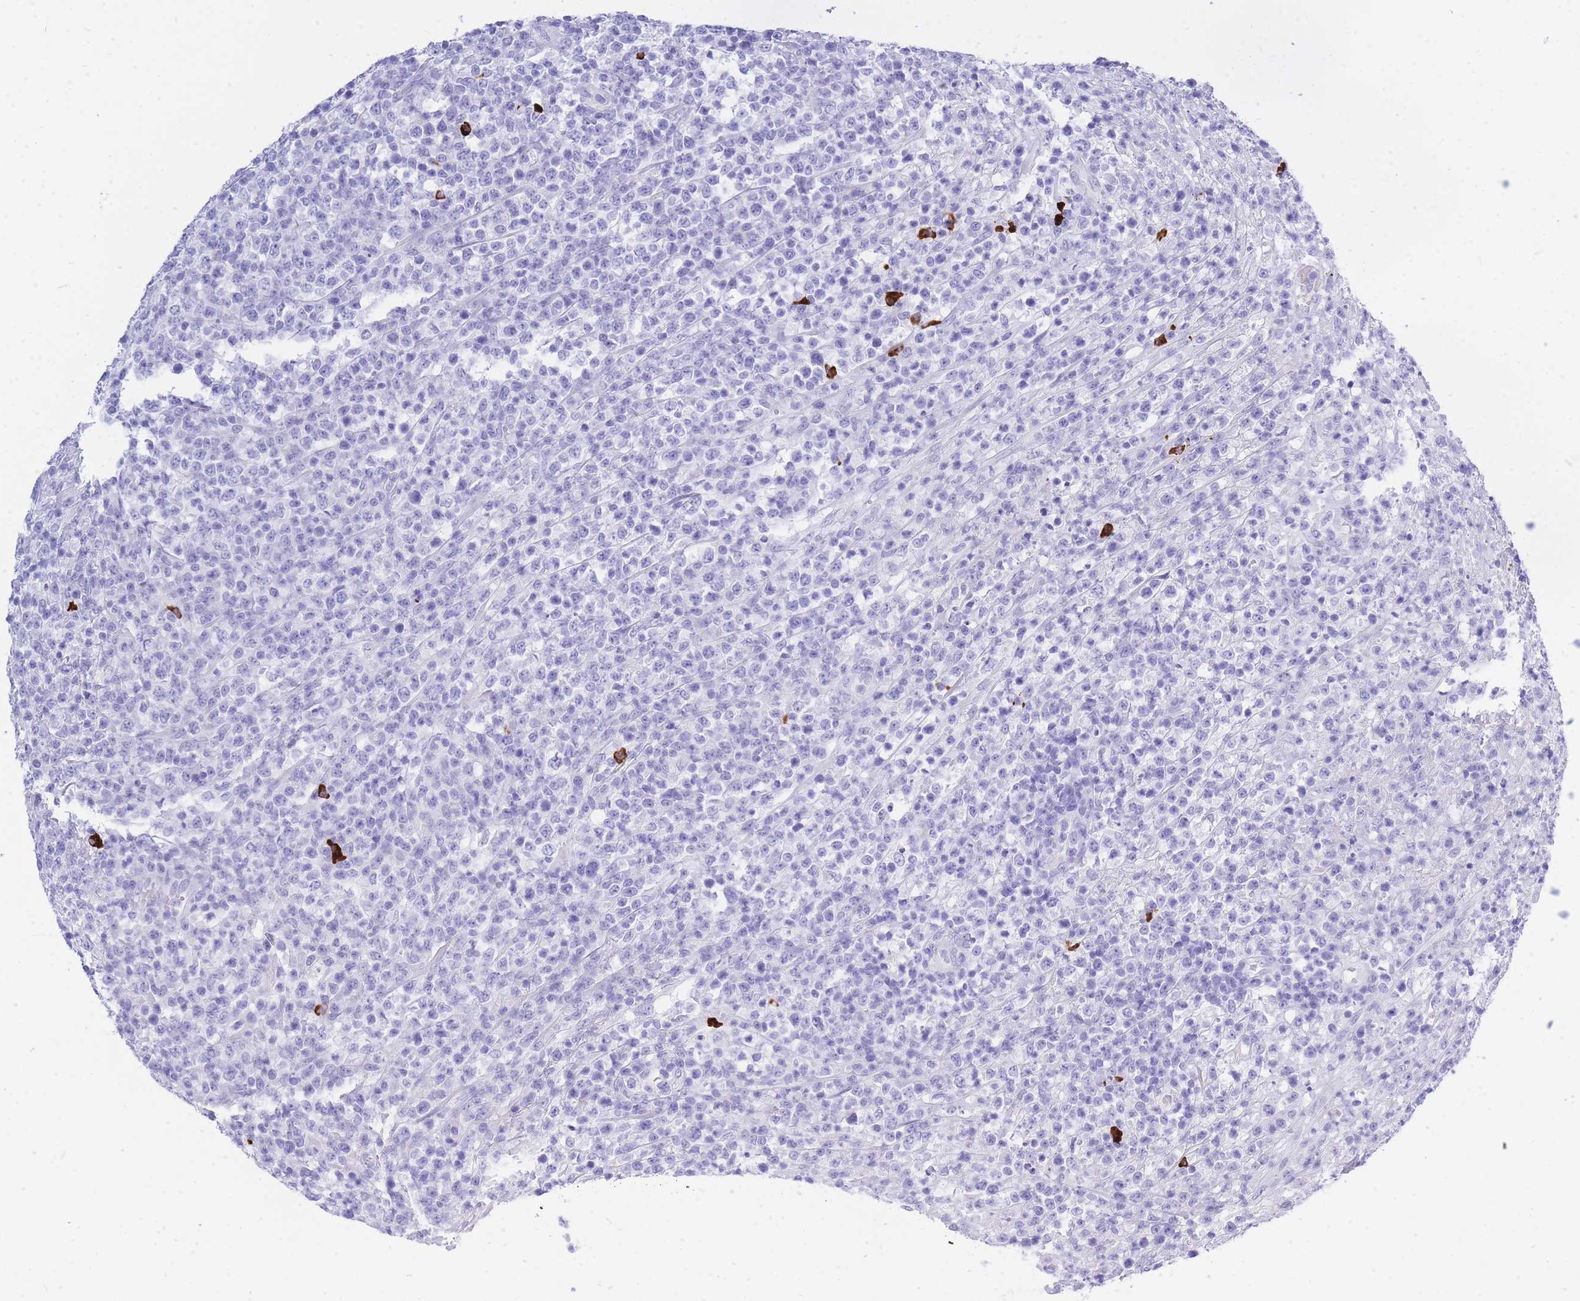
{"staining": {"intensity": "negative", "quantity": "none", "location": "none"}, "tissue": "lymphoma", "cell_type": "Tumor cells", "image_type": "cancer", "snomed": [{"axis": "morphology", "description": "Malignant lymphoma, non-Hodgkin's type, High grade"}, {"axis": "topography", "description": "Colon"}], "caption": "The IHC image has no significant staining in tumor cells of lymphoma tissue.", "gene": "ZFP62", "patient": {"sex": "female", "age": 53}}